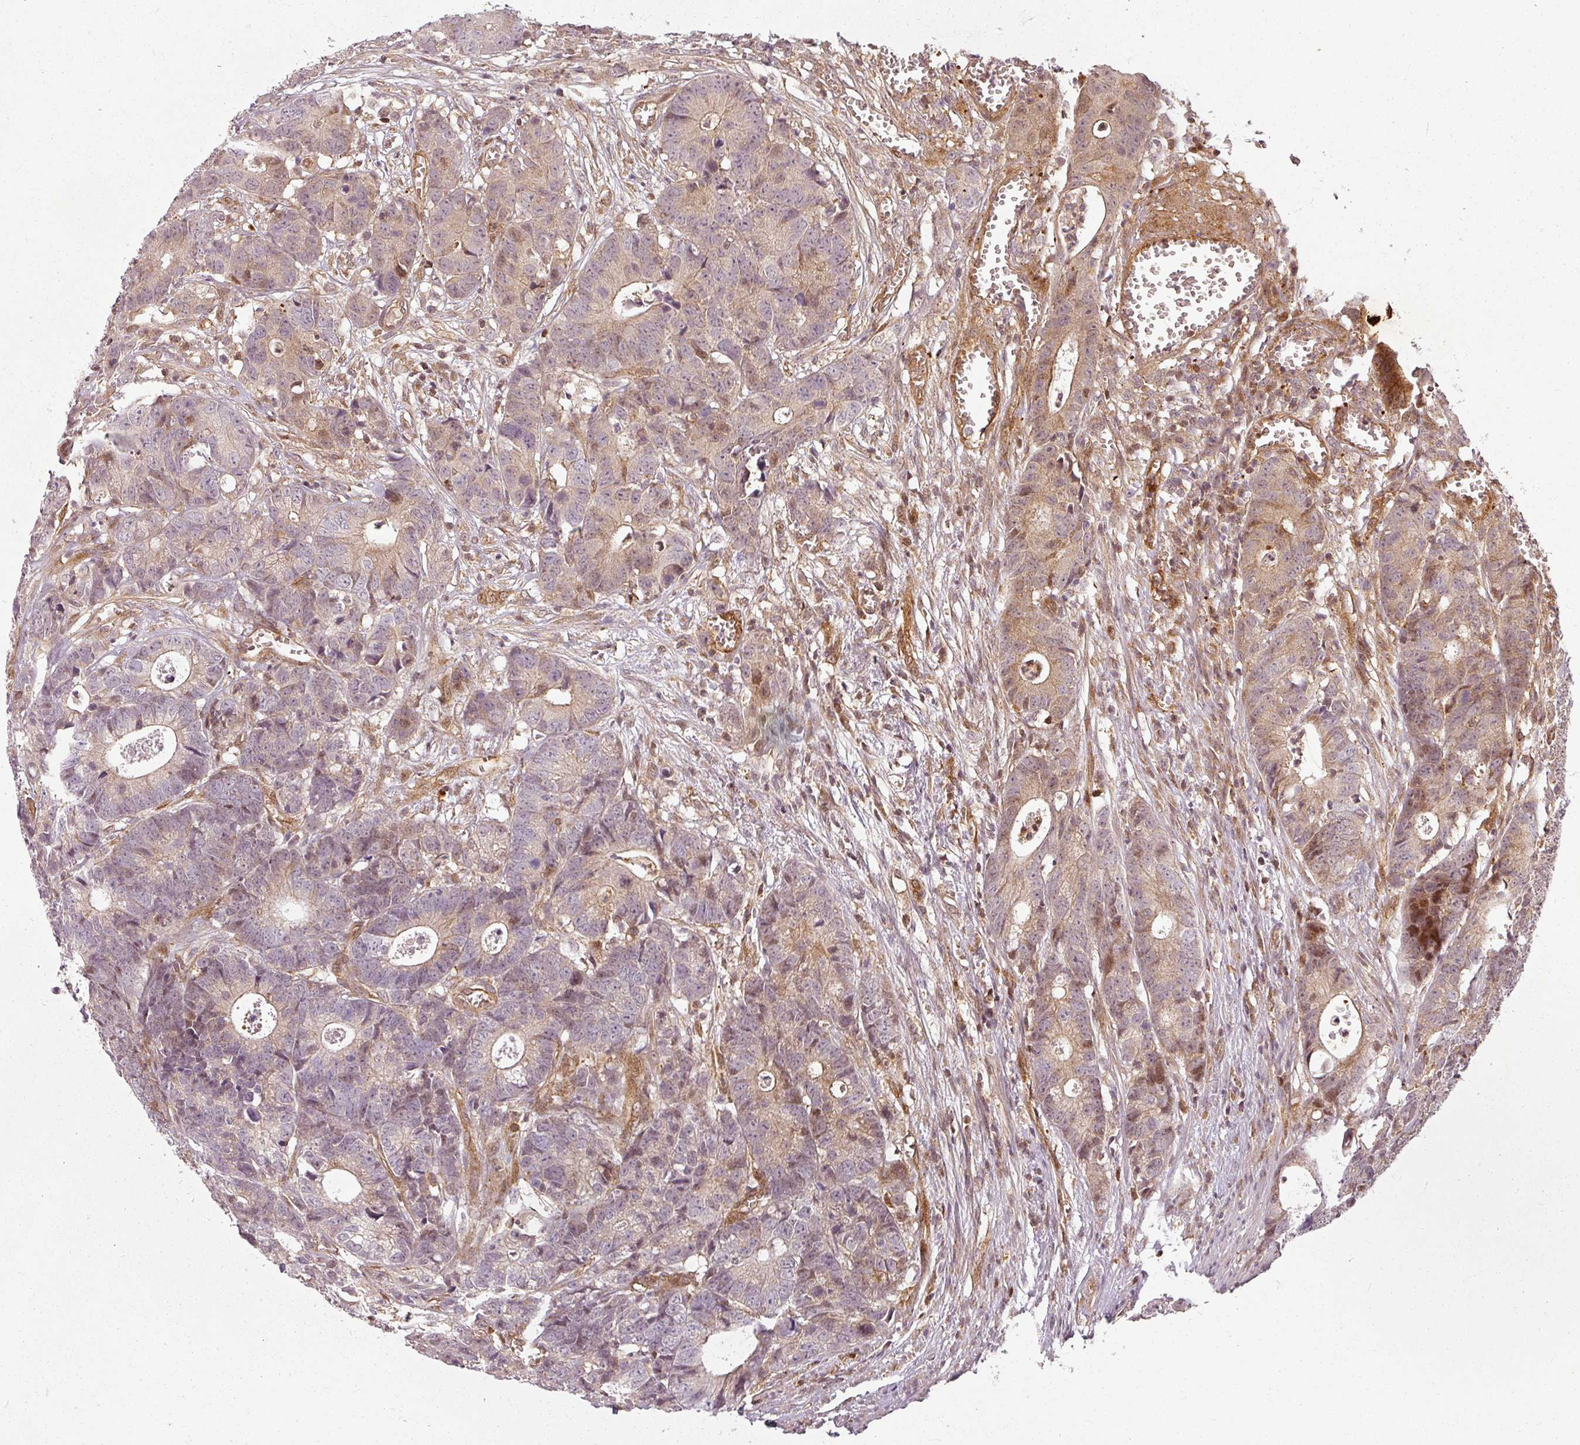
{"staining": {"intensity": "moderate", "quantity": "25%-75%", "location": "cytoplasmic/membranous,nuclear"}, "tissue": "colorectal cancer", "cell_type": "Tumor cells", "image_type": "cancer", "snomed": [{"axis": "morphology", "description": "Adenocarcinoma, NOS"}, {"axis": "topography", "description": "Colon"}], "caption": "This photomicrograph reveals adenocarcinoma (colorectal) stained with immunohistochemistry (IHC) to label a protein in brown. The cytoplasmic/membranous and nuclear of tumor cells show moderate positivity for the protein. Nuclei are counter-stained blue.", "gene": "CLIC1", "patient": {"sex": "female", "age": 57}}